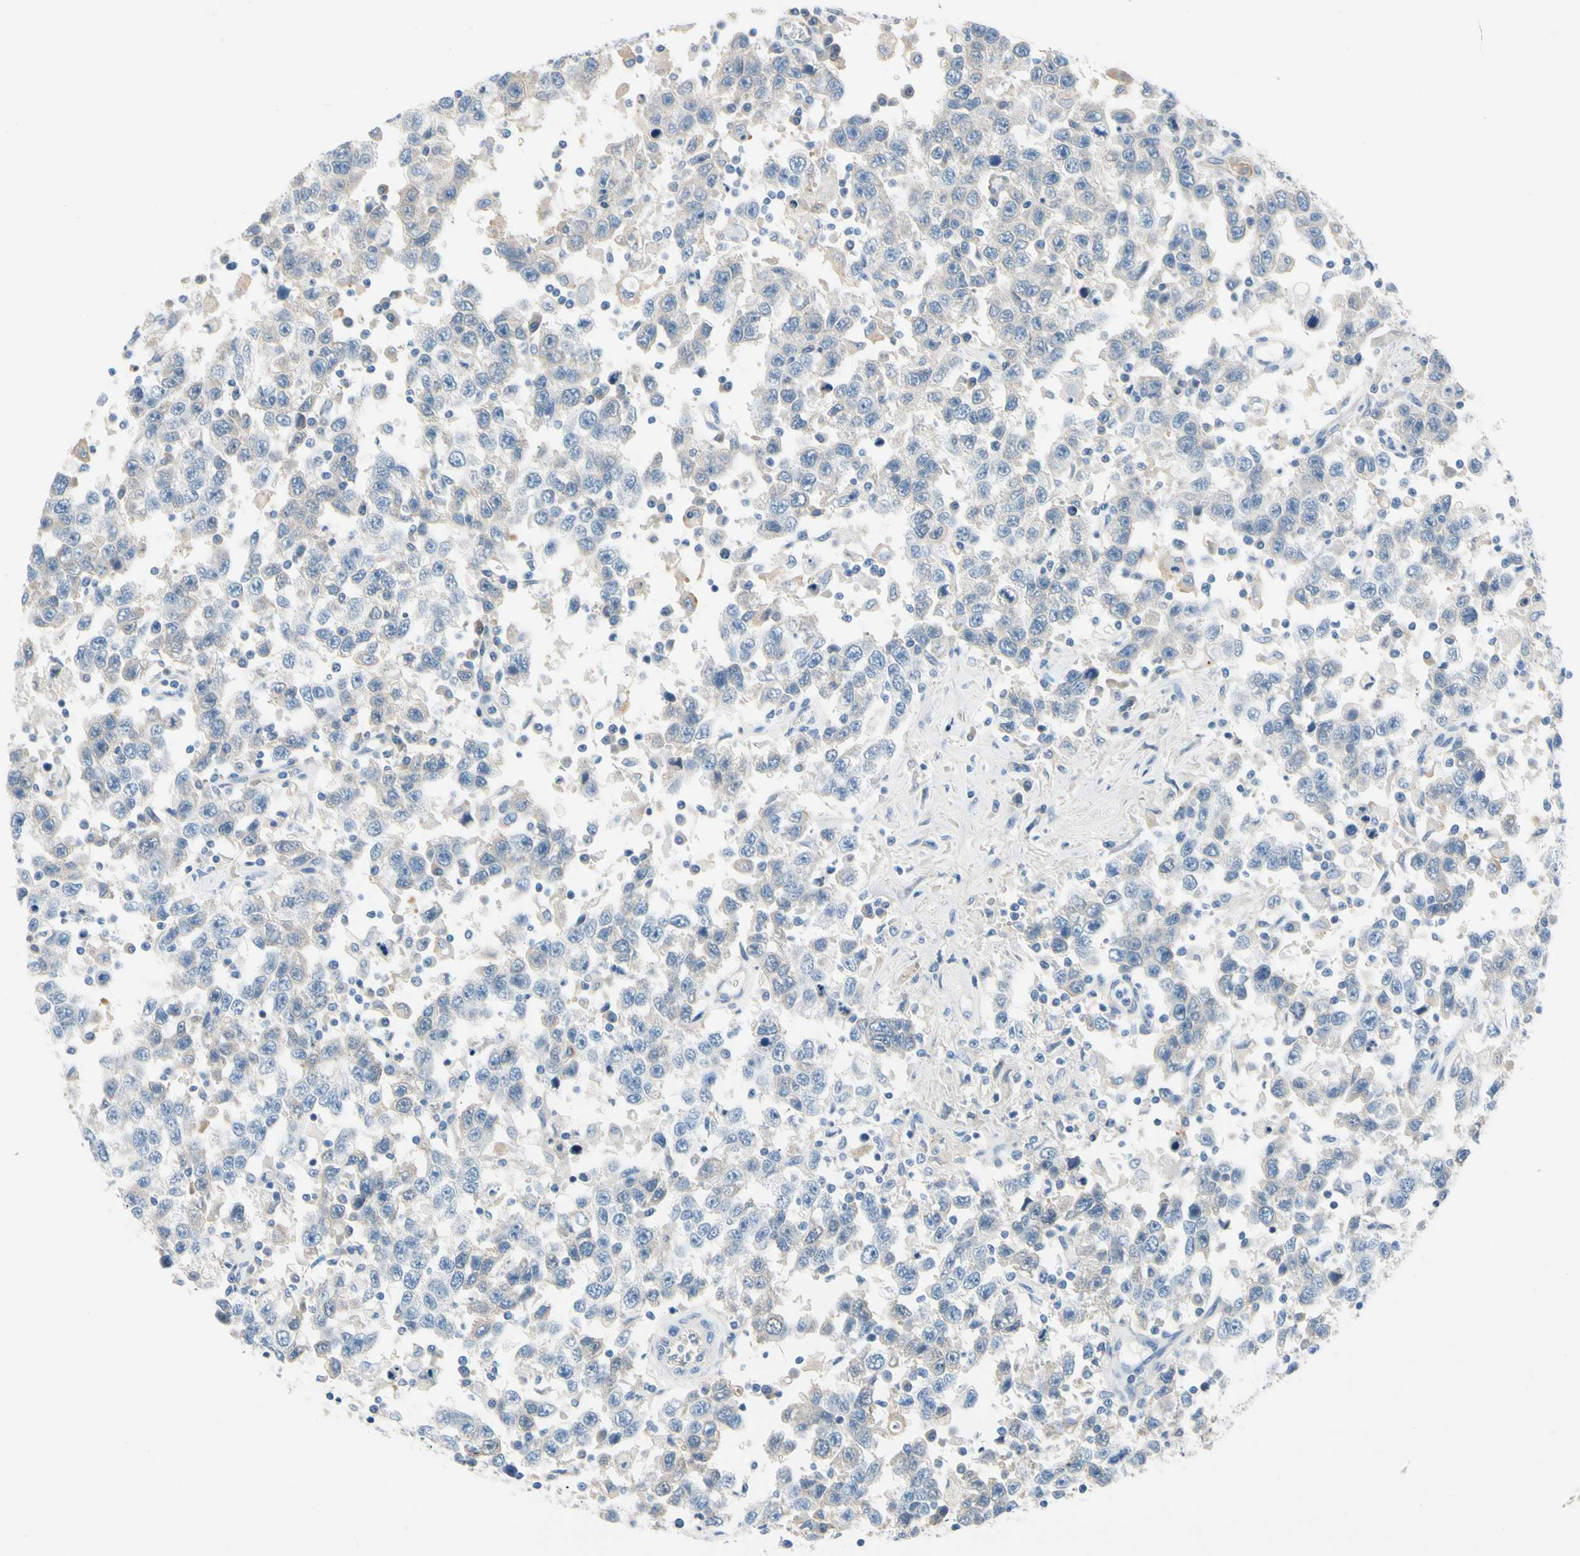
{"staining": {"intensity": "negative", "quantity": "none", "location": "none"}, "tissue": "testis cancer", "cell_type": "Tumor cells", "image_type": "cancer", "snomed": [{"axis": "morphology", "description": "Seminoma, NOS"}, {"axis": "topography", "description": "Testis"}], "caption": "Immunohistochemical staining of testis seminoma demonstrates no significant positivity in tumor cells.", "gene": "CNDP1", "patient": {"sex": "male", "age": 41}}